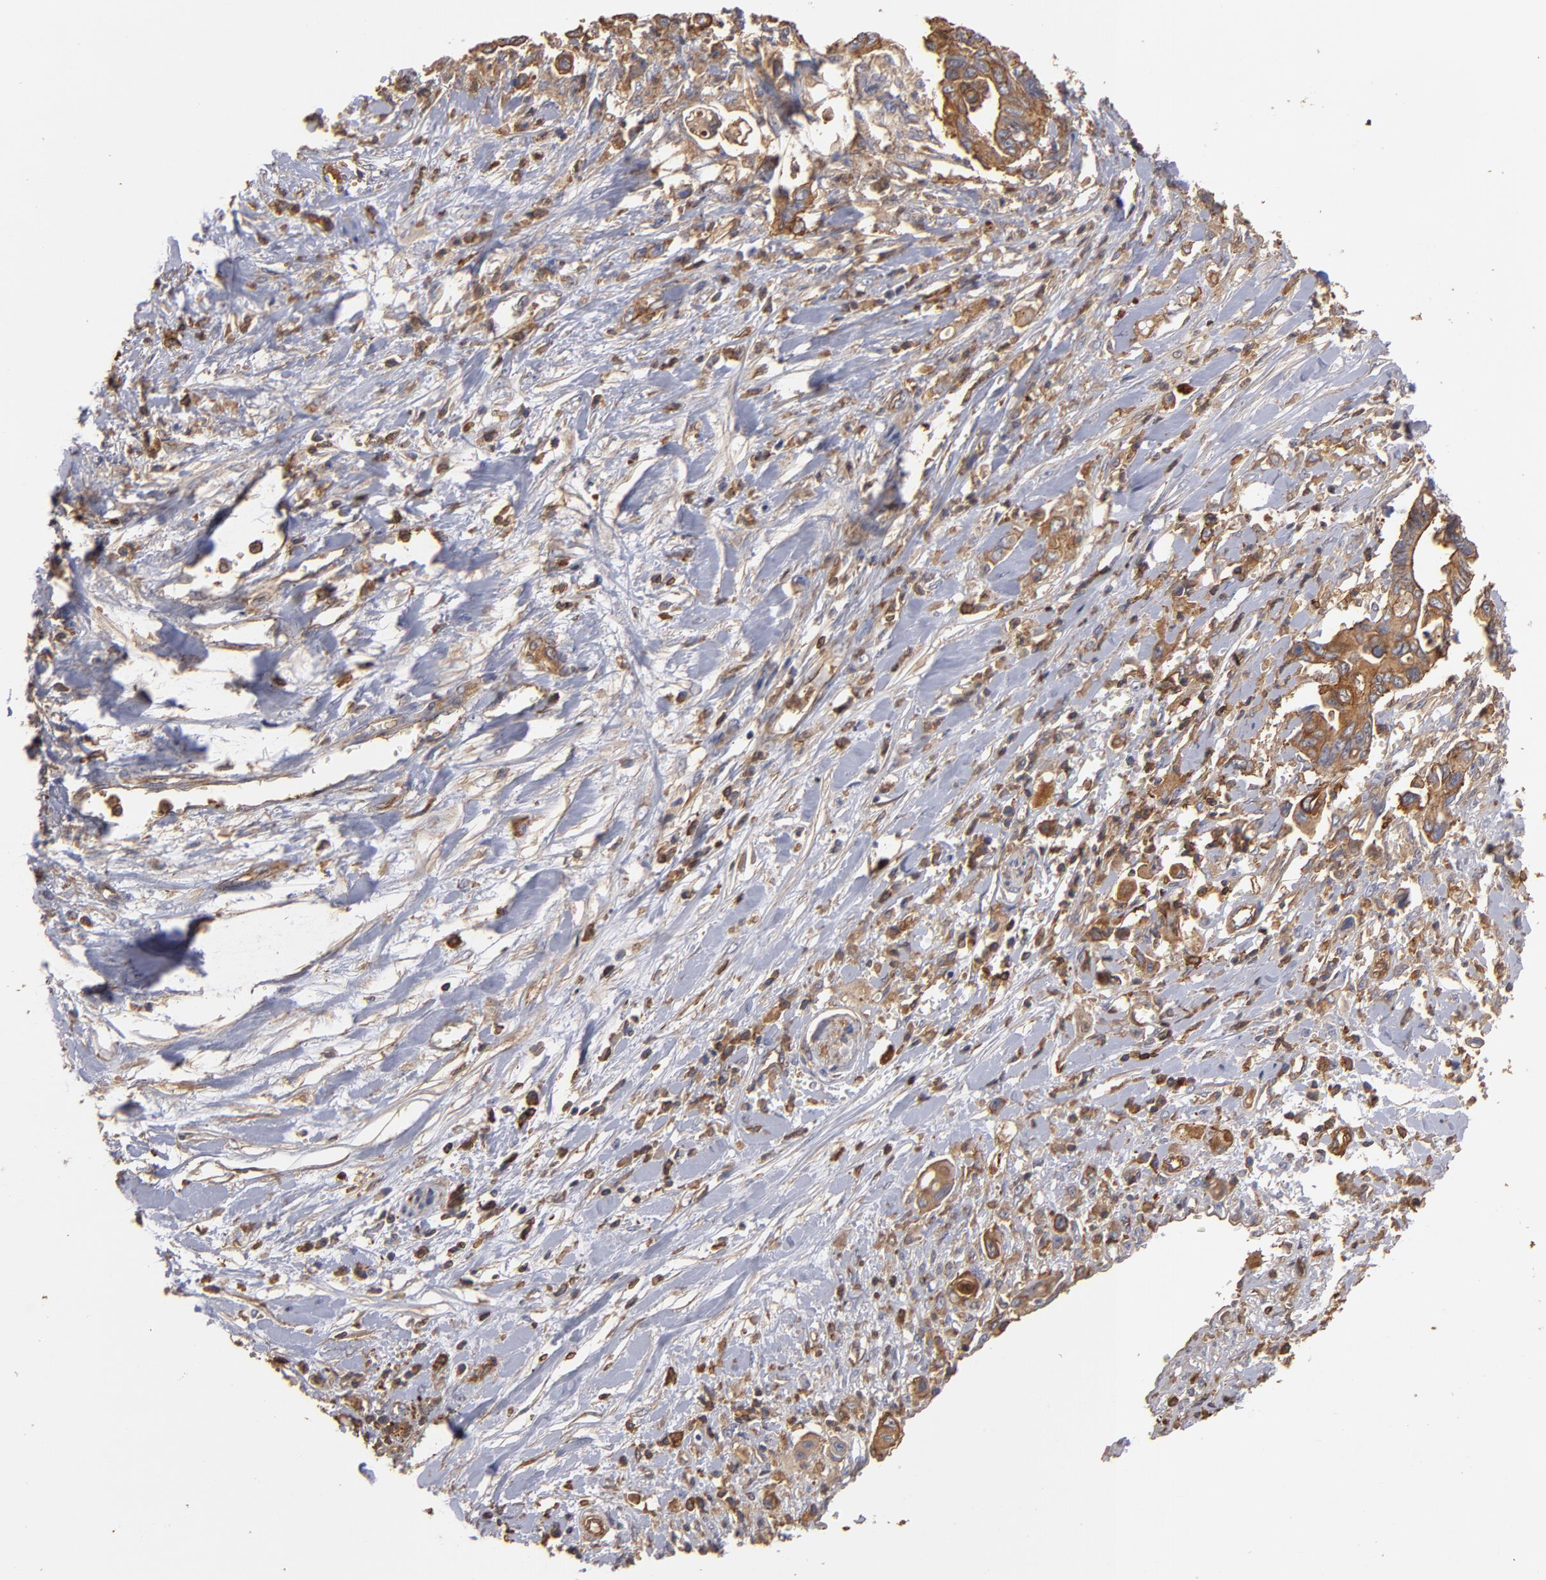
{"staining": {"intensity": "moderate", "quantity": ">75%", "location": "cytoplasmic/membranous"}, "tissue": "pancreatic cancer", "cell_type": "Tumor cells", "image_type": "cancer", "snomed": [{"axis": "morphology", "description": "Adenocarcinoma, NOS"}, {"axis": "topography", "description": "Pancreas"}], "caption": "Adenocarcinoma (pancreatic) tissue shows moderate cytoplasmic/membranous expression in approximately >75% of tumor cells Immunohistochemistry stains the protein in brown and the nuclei are stained blue.", "gene": "ACTN4", "patient": {"sex": "female", "age": 70}}